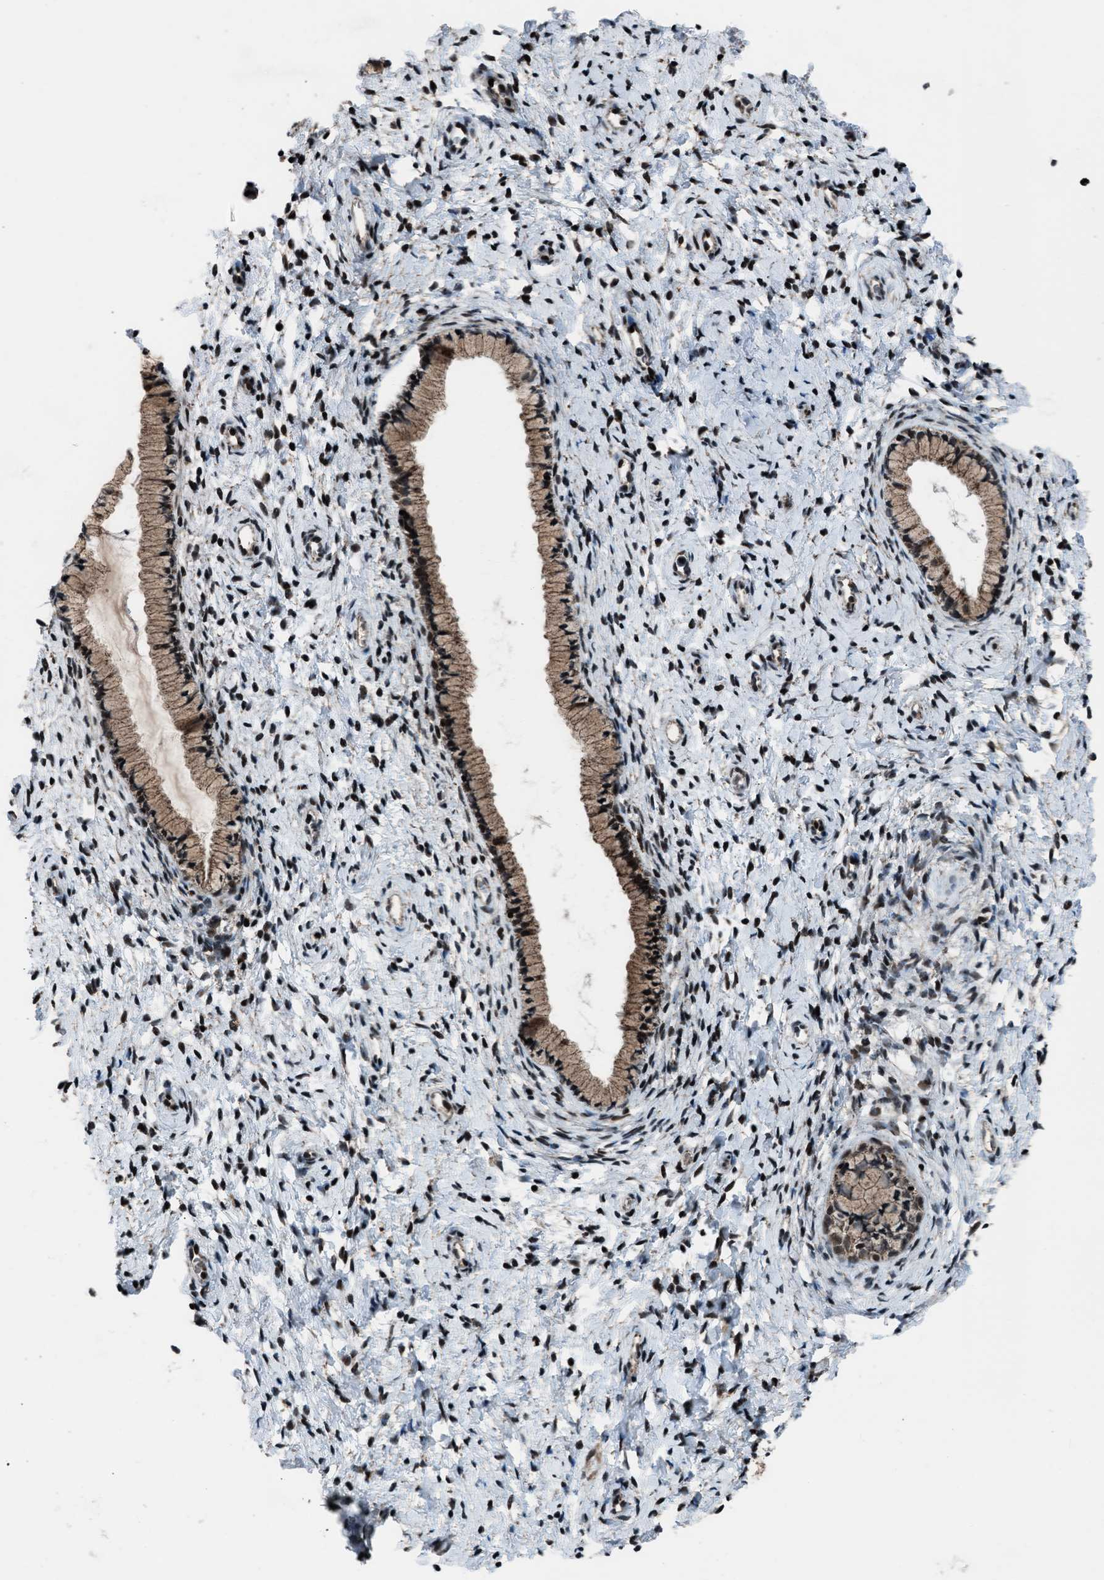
{"staining": {"intensity": "moderate", "quantity": ">75%", "location": "cytoplasmic/membranous,nuclear"}, "tissue": "cervix", "cell_type": "Glandular cells", "image_type": "normal", "snomed": [{"axis": "morphology", "description": "Normal tissue, NOS"}, {"axis": "topography", "description": "Cervix"}], "caption": "Human cervix stained for a protein (brown) demonstrates moderate cytoplasmic/membranous,nuclear positive positivity in approximately >75% of glandular cells.", "gene": "MORC3", "patient": {"sex": "female", "age": 72}}